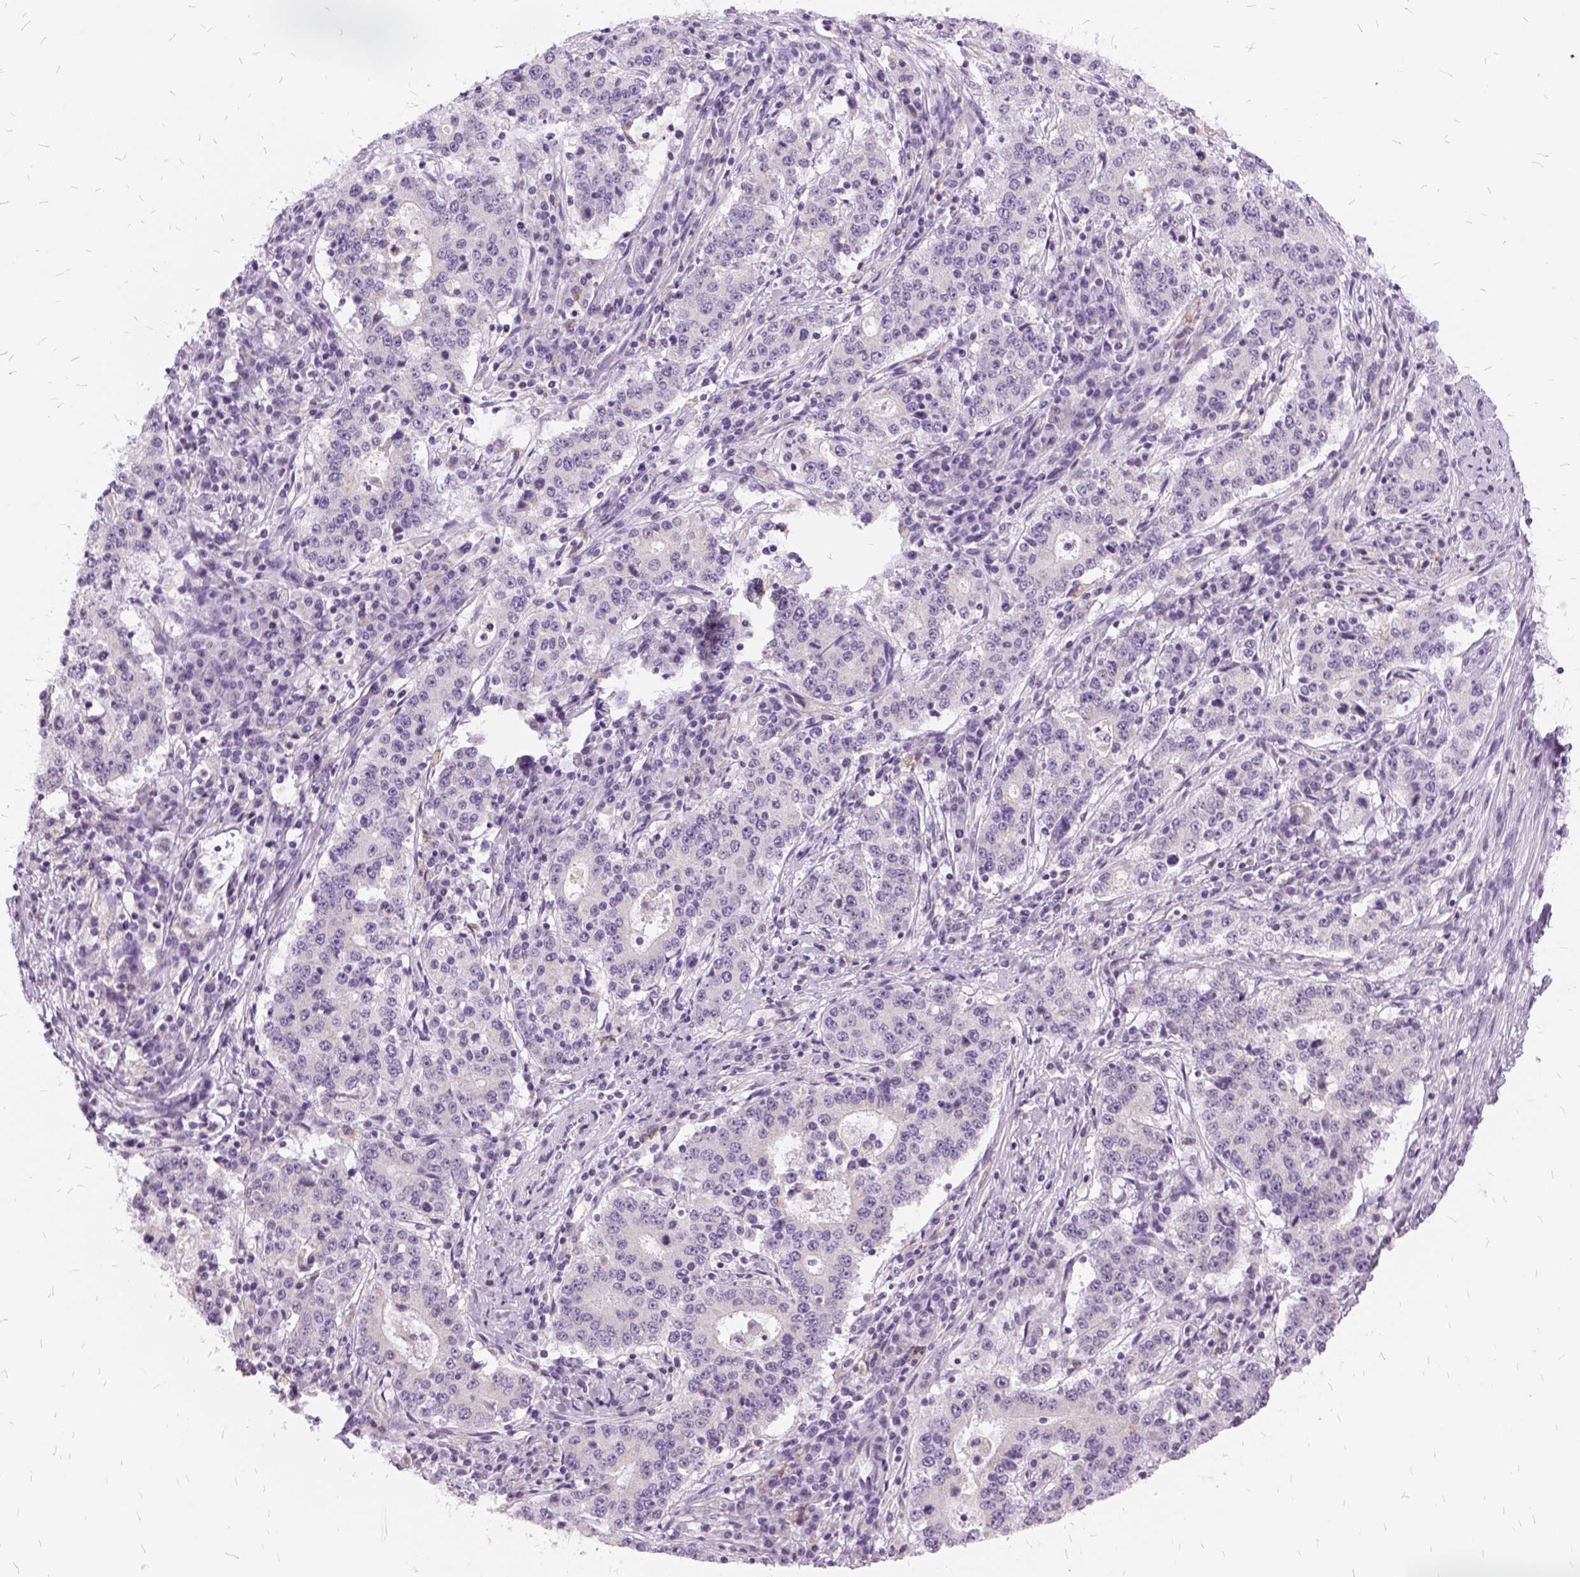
{"staining": {"intensity": "negative", "quantity": "none", "location": "none"}, "tissue": "stomach cancer", "cell_type": "Tumor cells", "image_type": "cancer", "snomed": [{"axis": "morphology", "description": "Adenocarcinoma, NOS"}, {"axis": "topography", "description": "Stomach"}], "caption": "DAB (3,3'-diaminobenzidine) immunohistochemical staining of human stomach adenocarcinoma exhibits no significant positivity in tumor cells.", "gene": "FDX1", "patient": {"sex": "male", "age": 59}}